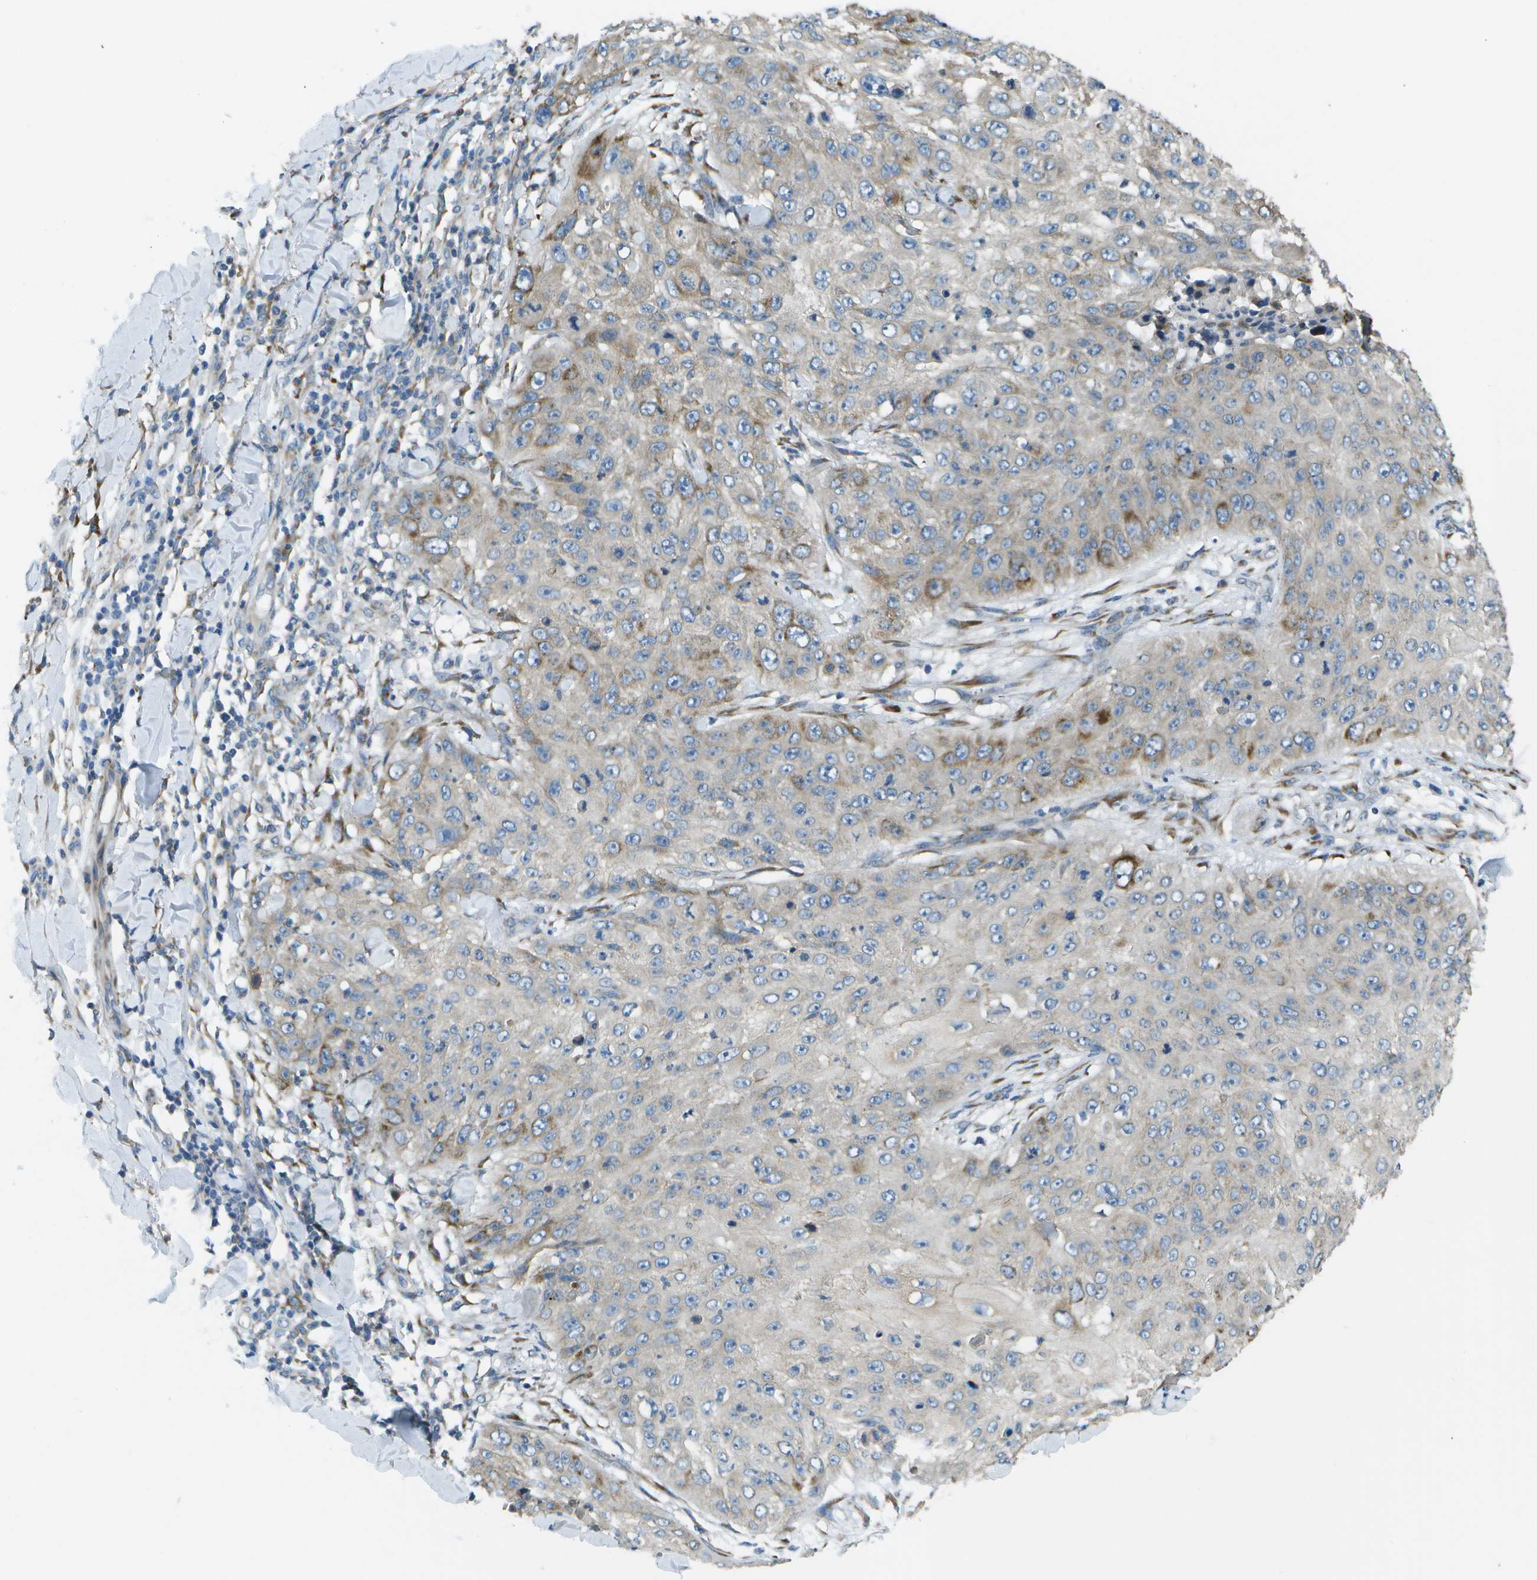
{"staining": {"intensity": "weak", "quantity": "25%-75%", "location": "cytoplasmic/membranous"}, "tissue": "skin cancer", "cell_type": "Tumor cells", "image_type": "cancer", "snomed": [{"axis": "morphology", "description": "Squamous cell carcinoma, NOS"}, {"axis": "topography", "description": "Skin"}], "caption": "Tumor cells show weak cytoplasmic/membranous expression in about 25%-75% of cells in skin cancer (squamous cell carcinoma). Nuclei are stained in blue.", "gene": "KCTD3", "patient": {"sex": "female", "age": 80}}